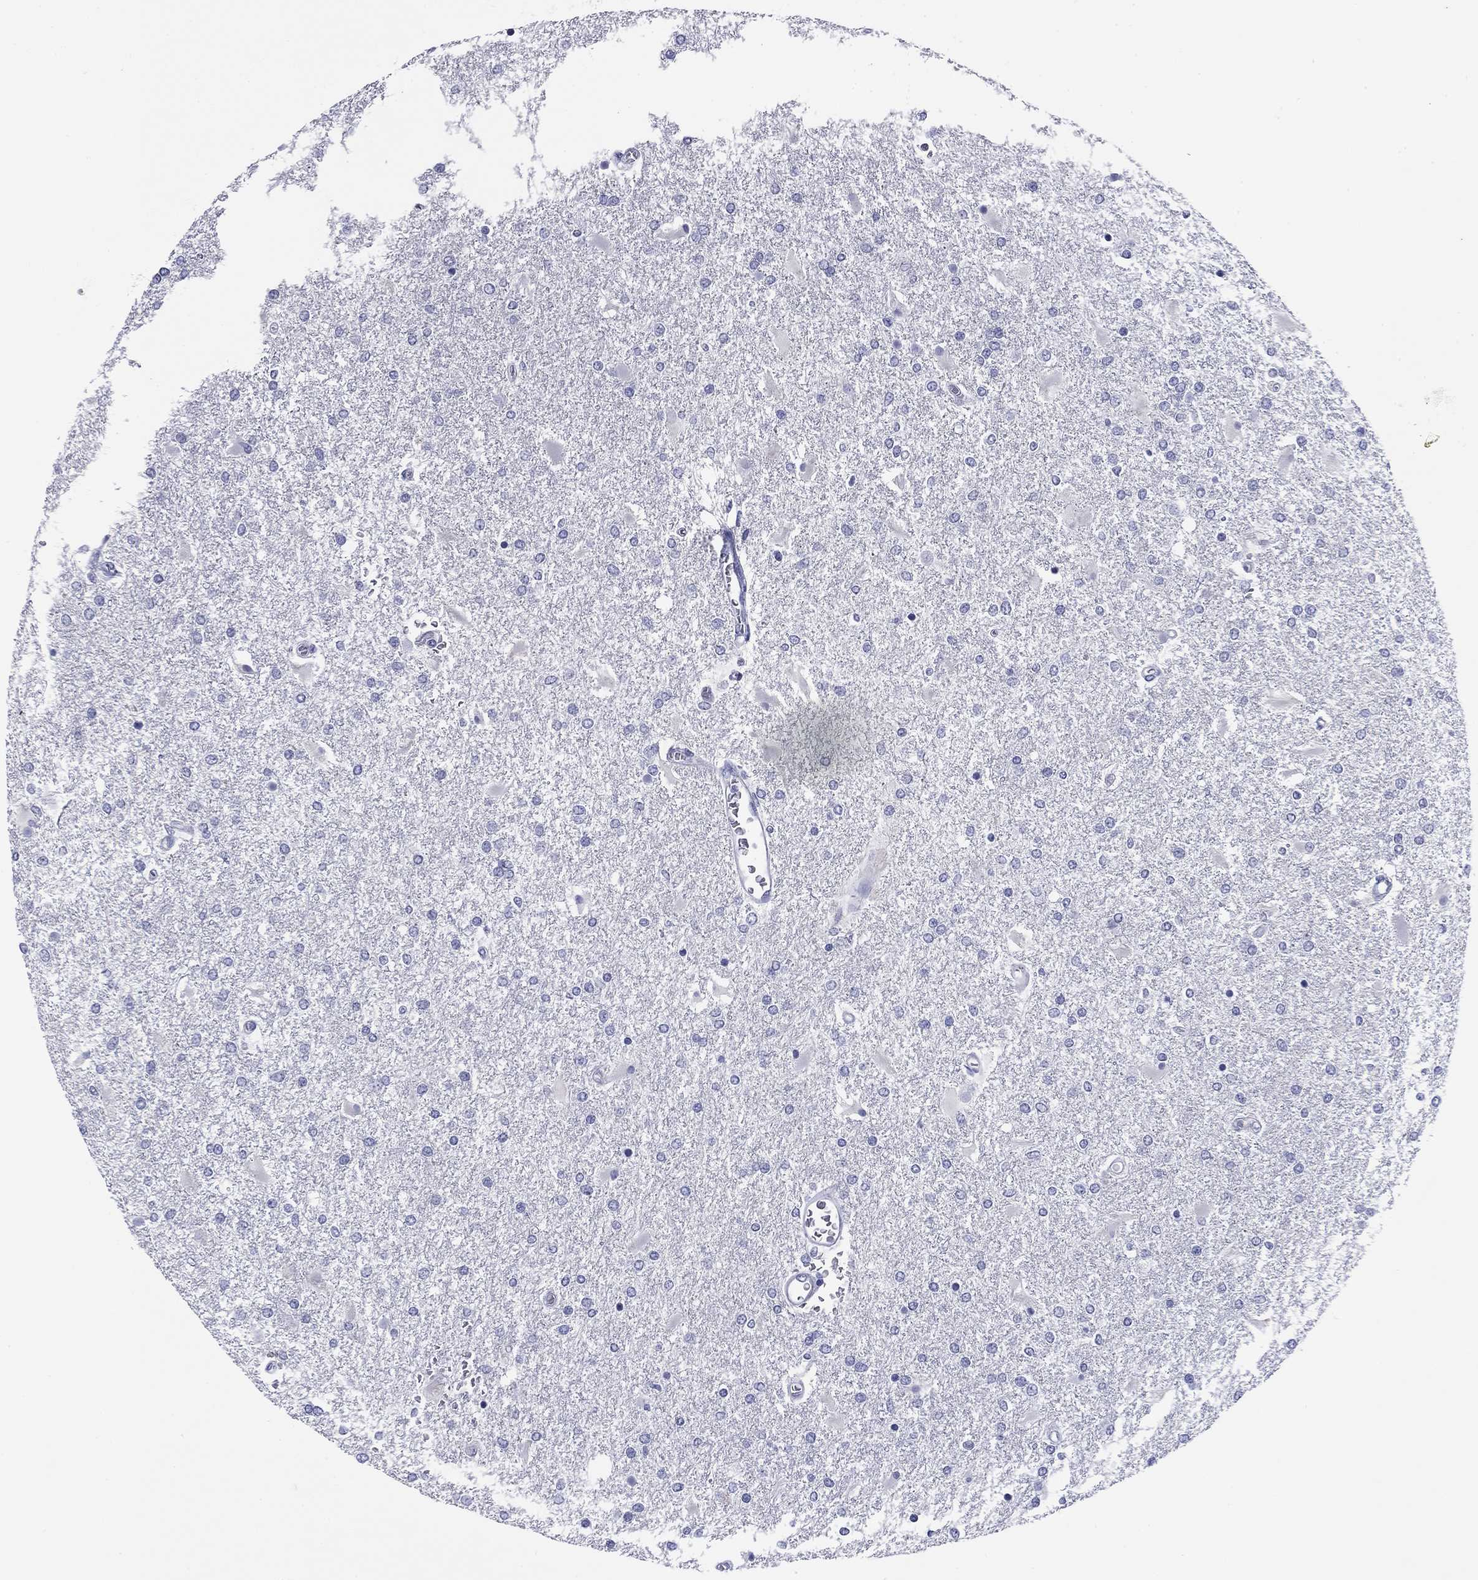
{"staining": {"intensity": "negative", "quantity": "none", "location": "none"}, "tissue": "glioma", "cell_type": "Tumor cells", "image_type": "cancer", "snomed": [{"axis": "morphology", "description": "Glioma, malignant, High grade"}, {"axis": "topography", "description": "Cerebral cortex"}], "caption": "Immunohistochemistry histopathology image of malignant glioma (high-grade) stained for a protein (brown), which exhibits no expression in tumor cells. (Stains: DAB immunohistochemistry with hematoxylin counter stain, Microscopy: brightfield microscopy at high magnification).", "gene": "ABCC2", "patient": {"sex": "male", "age": 79}}